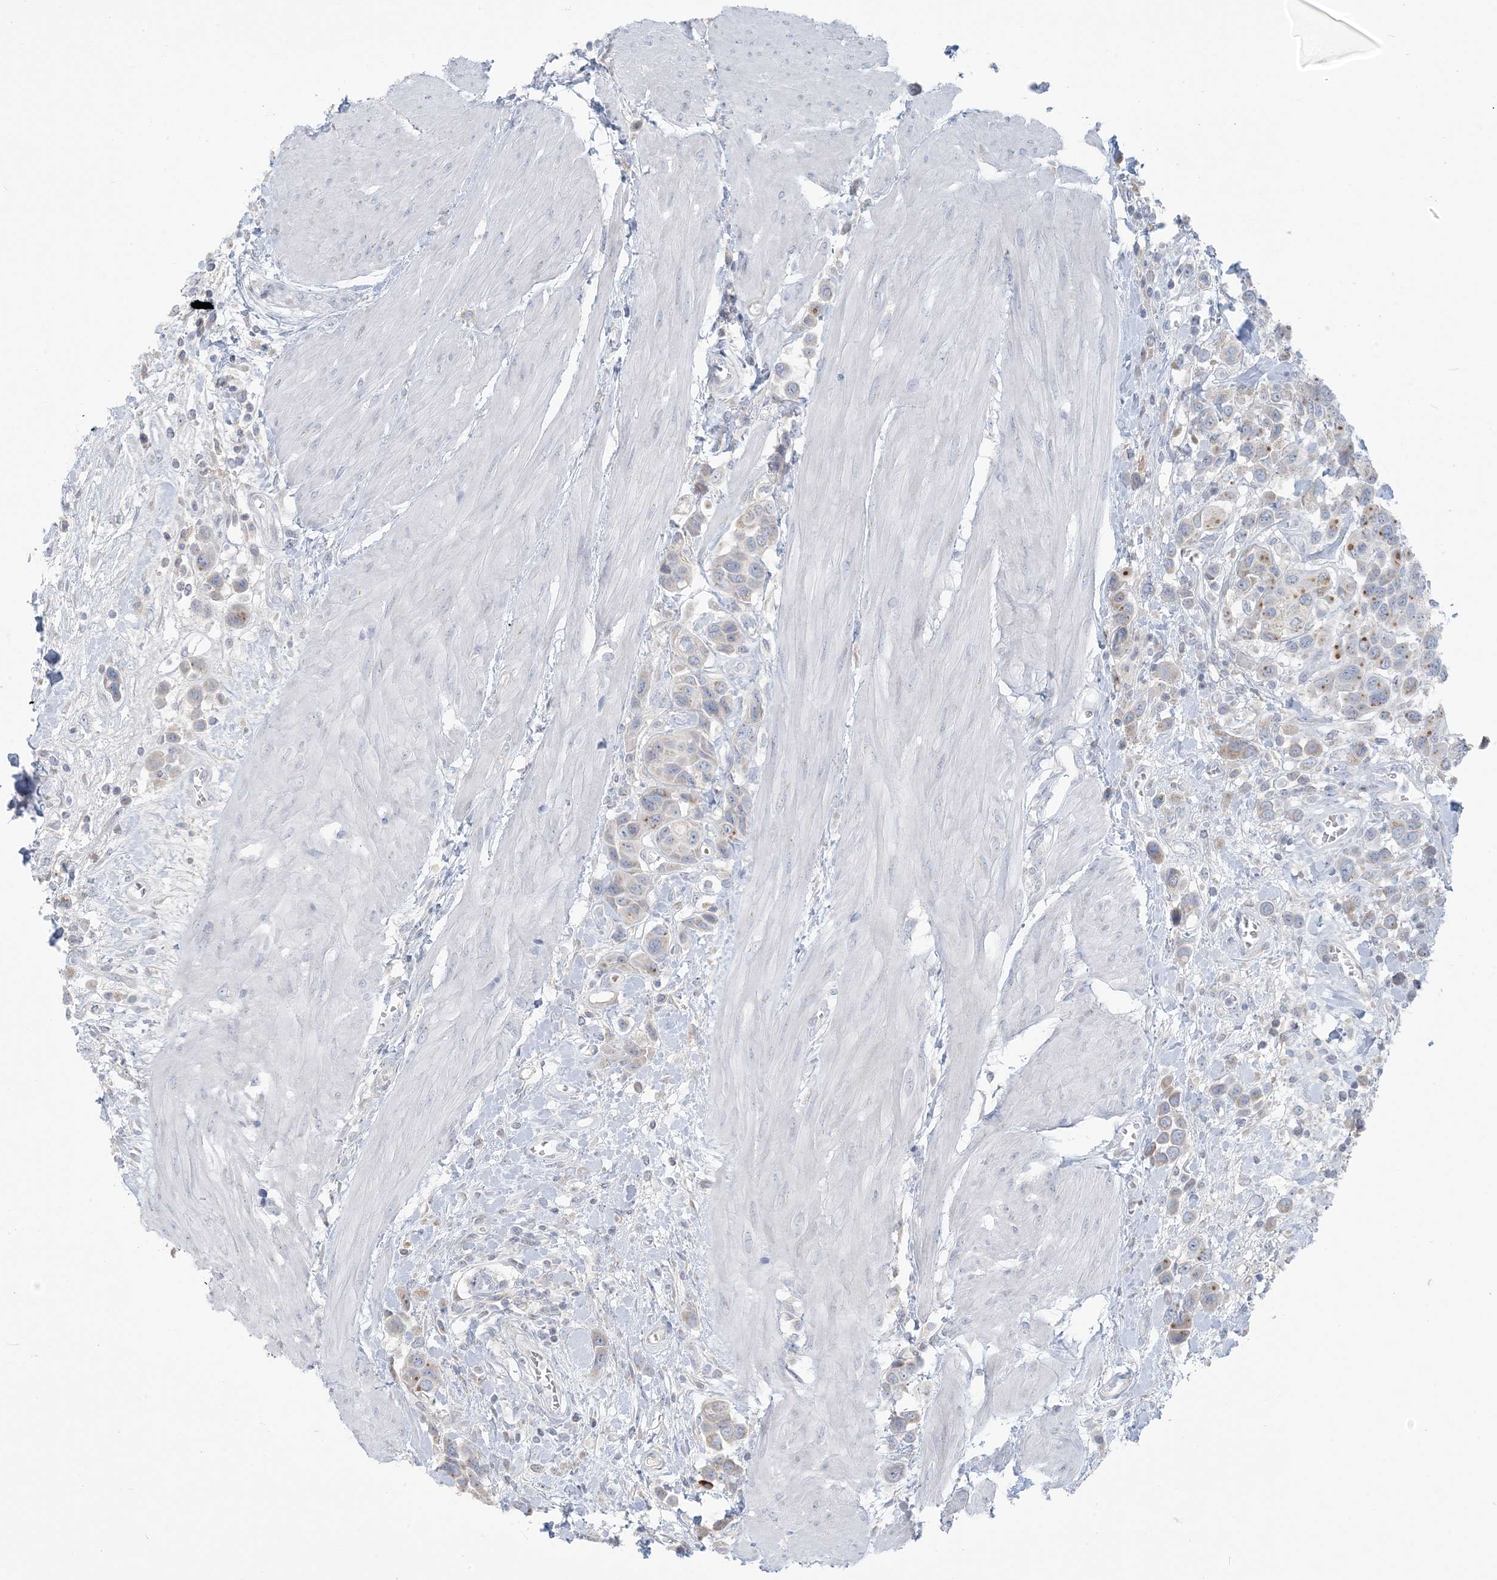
{"staining": {"intensity": "moderate", "quantity": "<25%", "location": "cytoplasmic/membranous"}, "tissue": "urothelial cancer", "cell_type": "Tumor cells", "image_type": "cancer", "snomed": [{"axis": "morphology", "description": "Urothelial carcinoma, High grade"}, {"axis": "topography", "description": "Urinary bladder"}], "caption": "The photomicrograph demonstrates staining of urothelial cancer, revealing moderate cytoplasmic/membranous protein expression (brown color) within tumor cells. The staining was performed using DAB, with brown indicating positive protein expression. Nuclei are stained blue with hematoxylin.", "gene": "SCML1", "patient": {"sex": "male", "age": 50}}